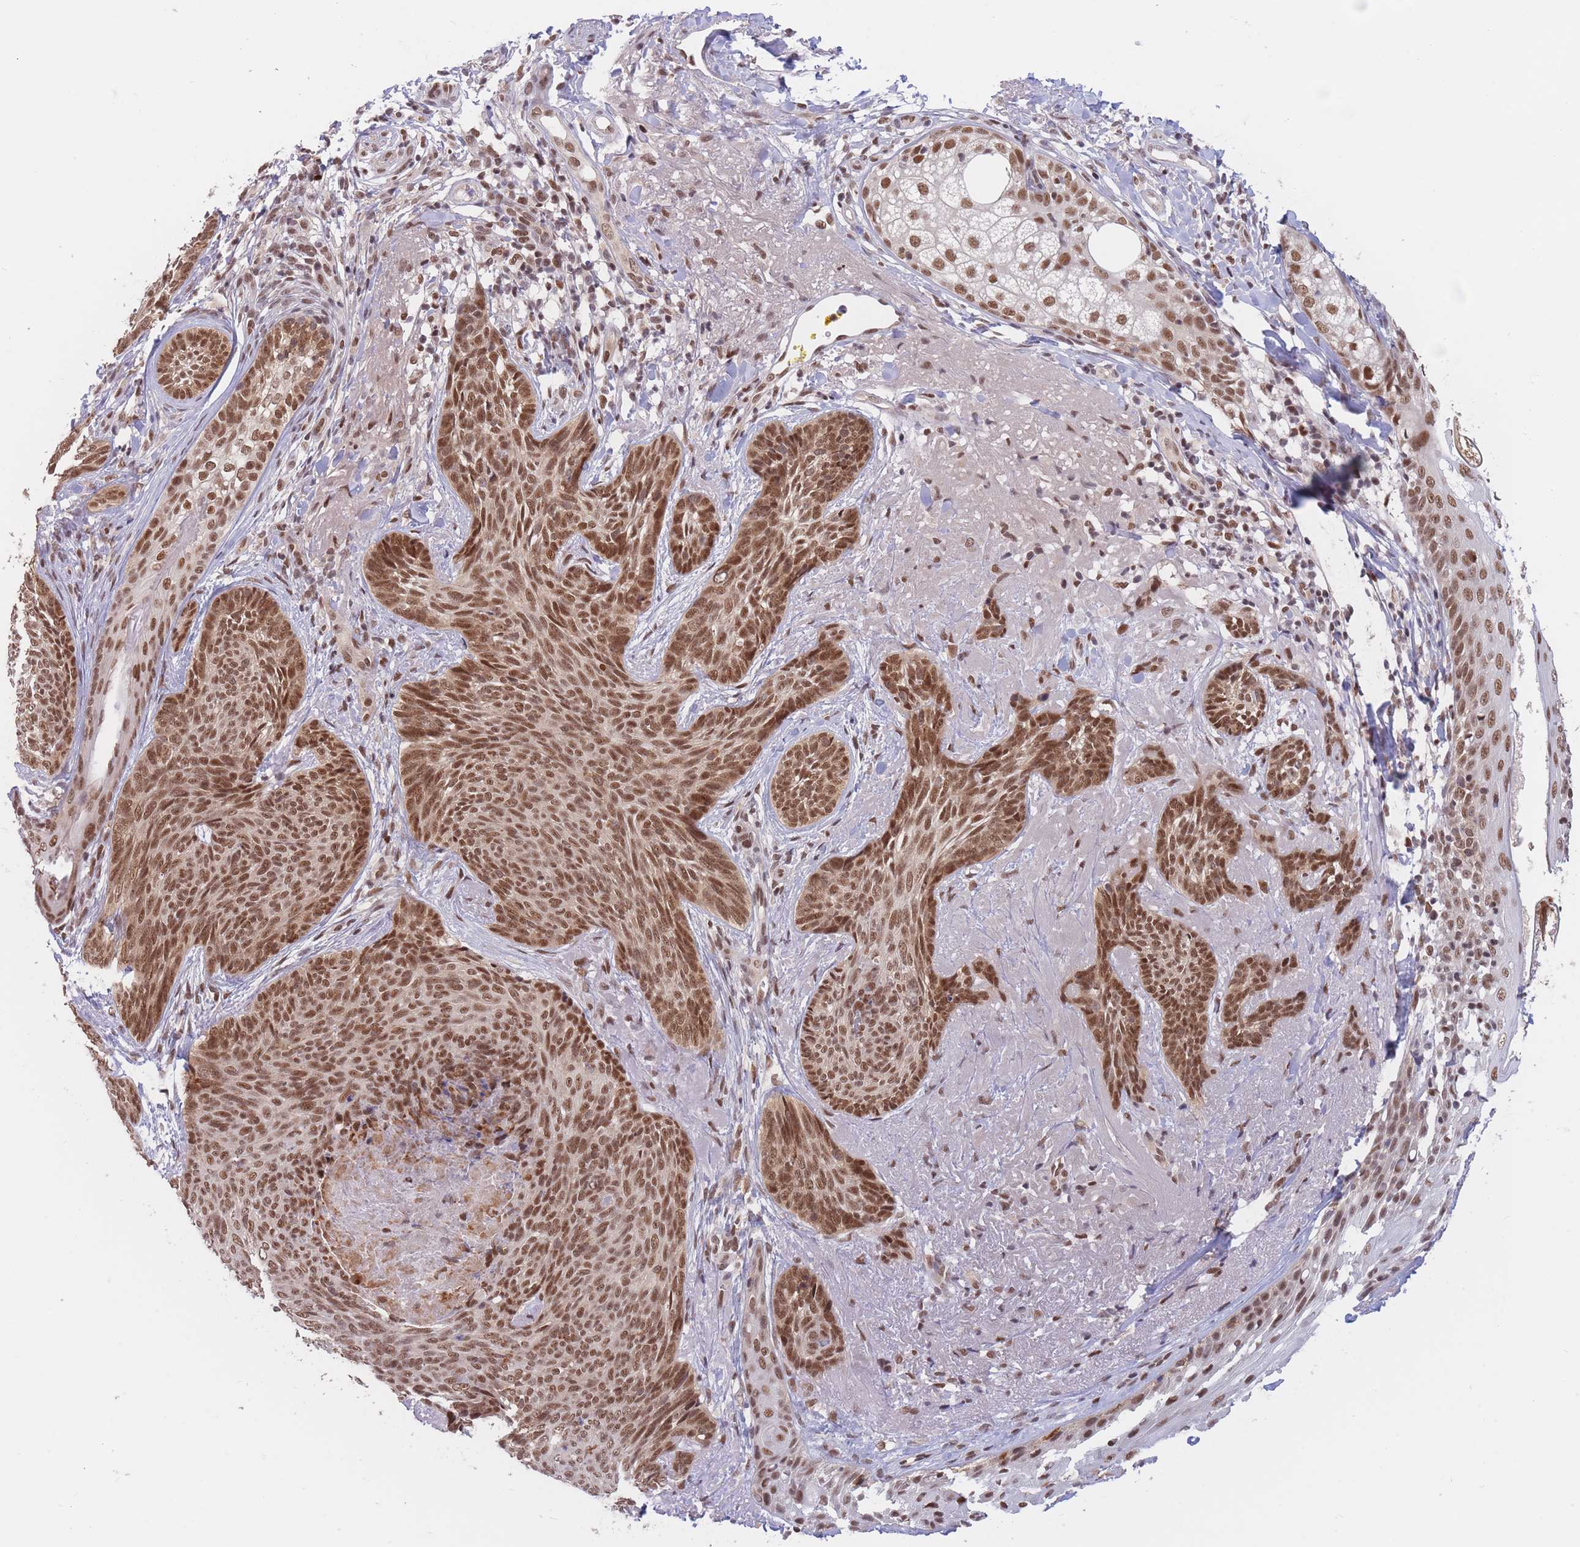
{"staining": {"intensity": "moderate", "quantity": ">75%", "location": "nuclear"}, "tissue": "skin cancer", "cell_type": "Tumor cells", "image_type": "cancer", "snomed": [{"axis": "morphology", "description": "Basal cell carcinoma"}, {"axis": "topography", "description": "Skin"}], "caption": "Skin basal cell carcinoma stained with a protein marker demonstrates moderate staining in tumor cells.", "gene": "SMAD9", "patient": {"sex": "female", "age": 86}}